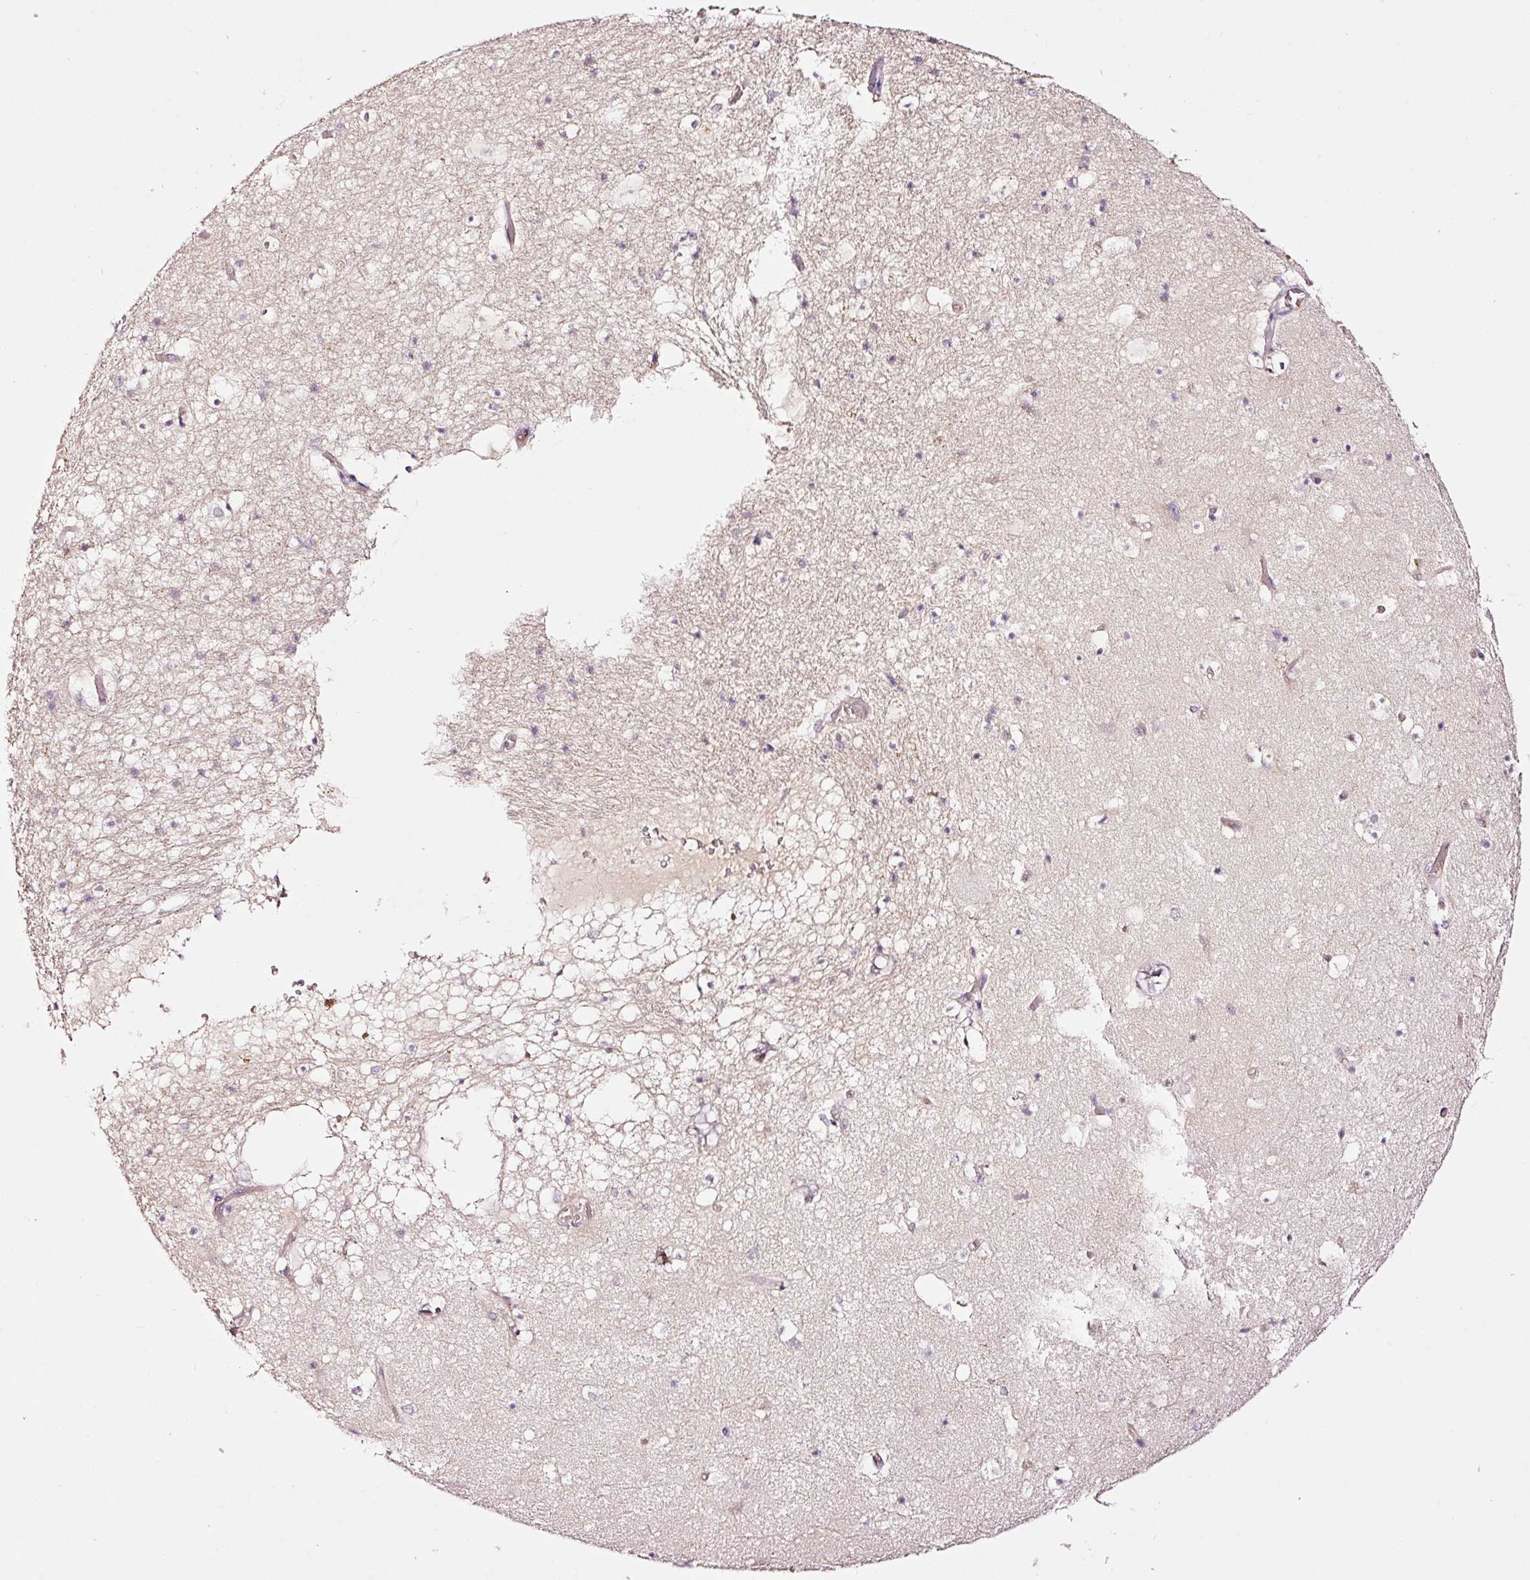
{"staining": {"intensity": "negative", "quantity": "none", "location": "none"}, "tissue": "hippocampus", "cell_type": "Glial cells", "image_type": "normal", "snomed": [{"axis": "morphology", "description": "Normal tissue, NOS"}, {"axis": "topography", "description": "Hippocampus"}], "caption": "Glial cells are negative for protein expression in normal human hippocampus. (DAB (3,3'-diaminobenzidine) immunohistochemistry, high magnification).", "gene": "ABCB4", "patient": {"sex": "female", "age": 52}}